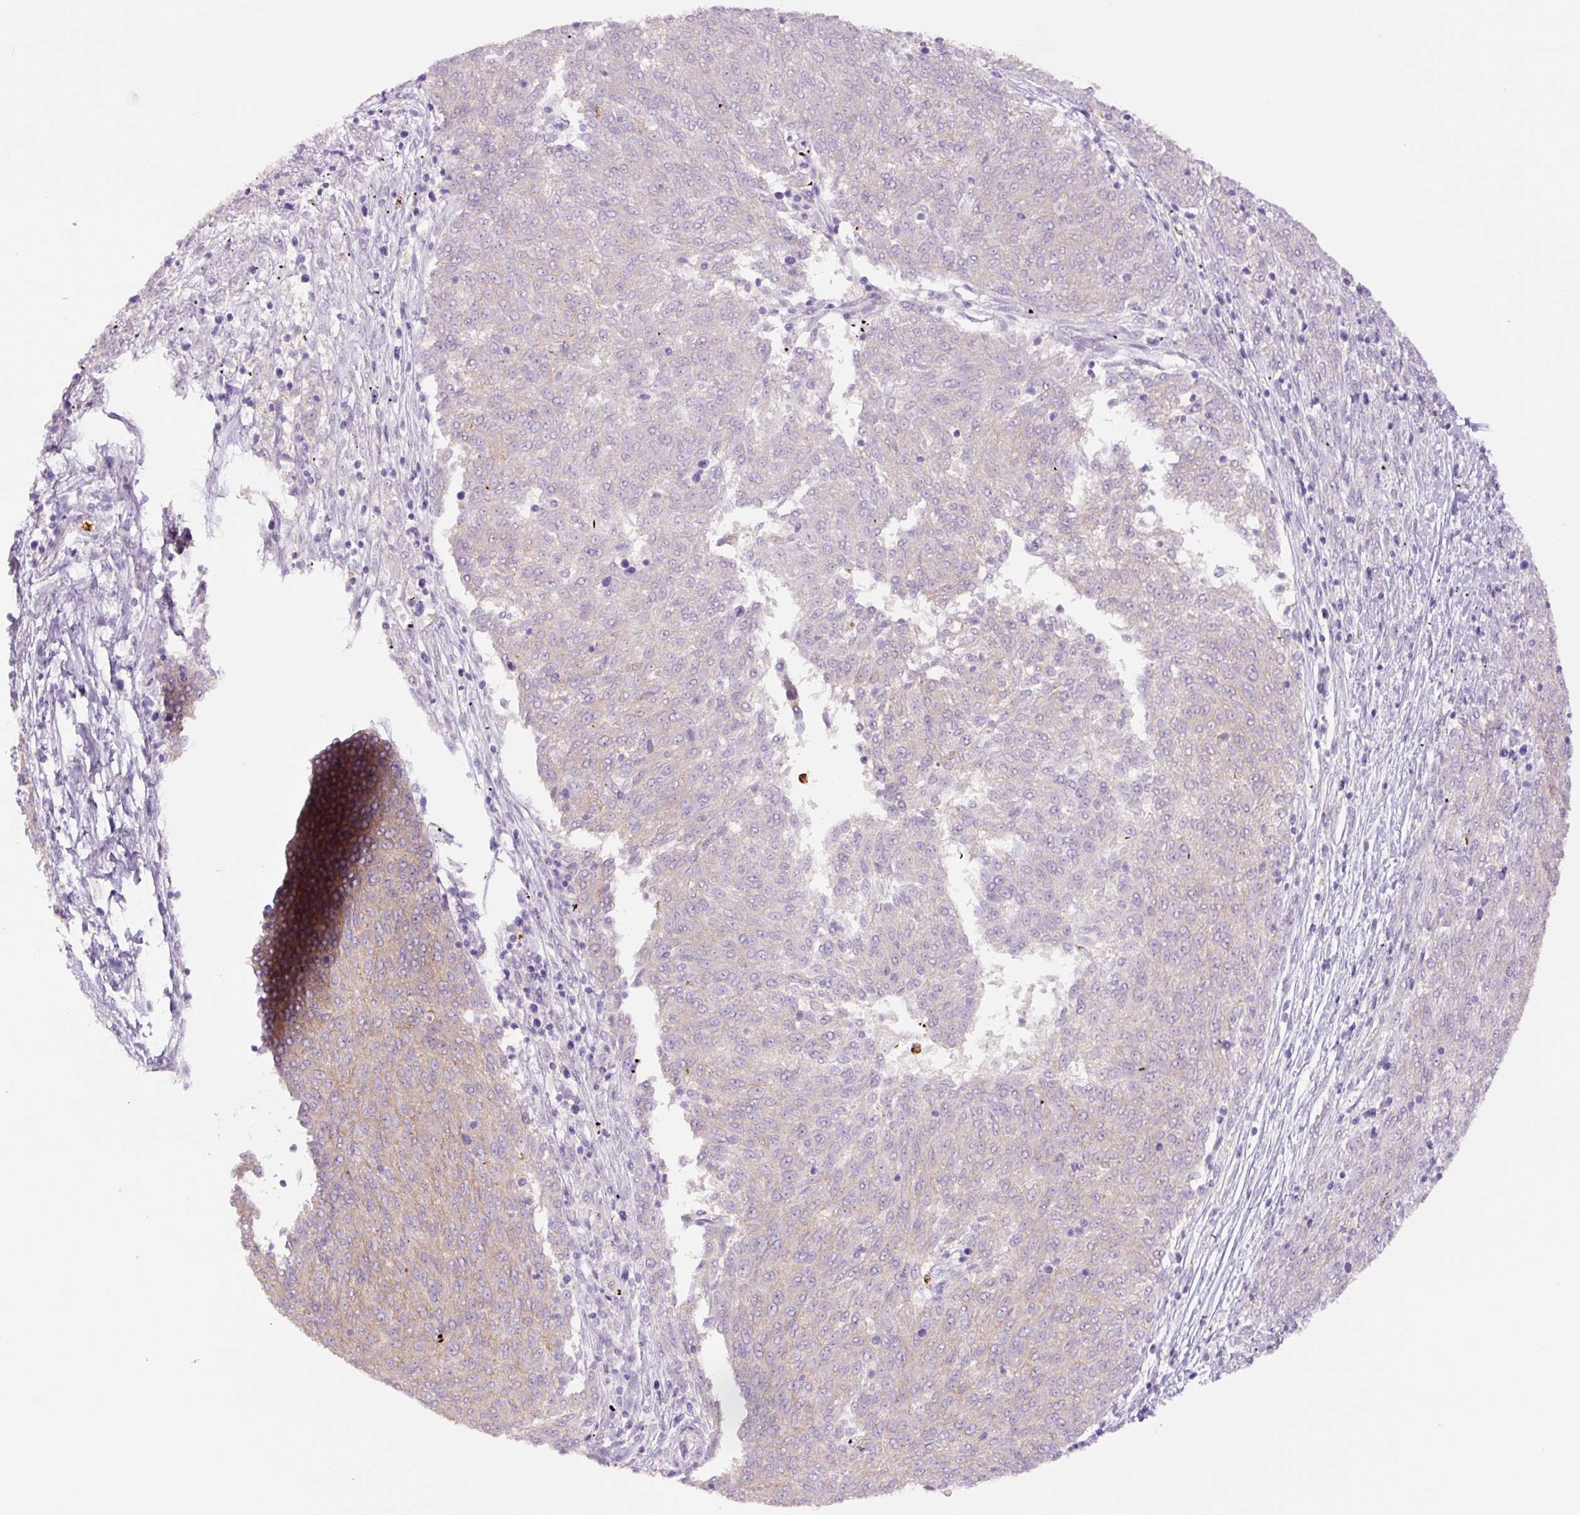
{"staining": {"intensity": "weak", "quantity": "25%-75%", "location": "cytoplasmic/membranous"}, "tissue": "melanoma", "cell_type": "Tumor cells", "image_type": "cancer", "snomed": [{"axis": "morphology", "description": "Malignant melanoma, NOS"}, {"axis": "topography", "description": "Skin"}], "caption": "The photomicrograph reveals staining of malignant melanoma, revealing weak cytoplasmic/membranous protein staining (brown color) within tumor cells.", "gene": "SH2D6", "patient": {"sex": "female", "age": 72}}